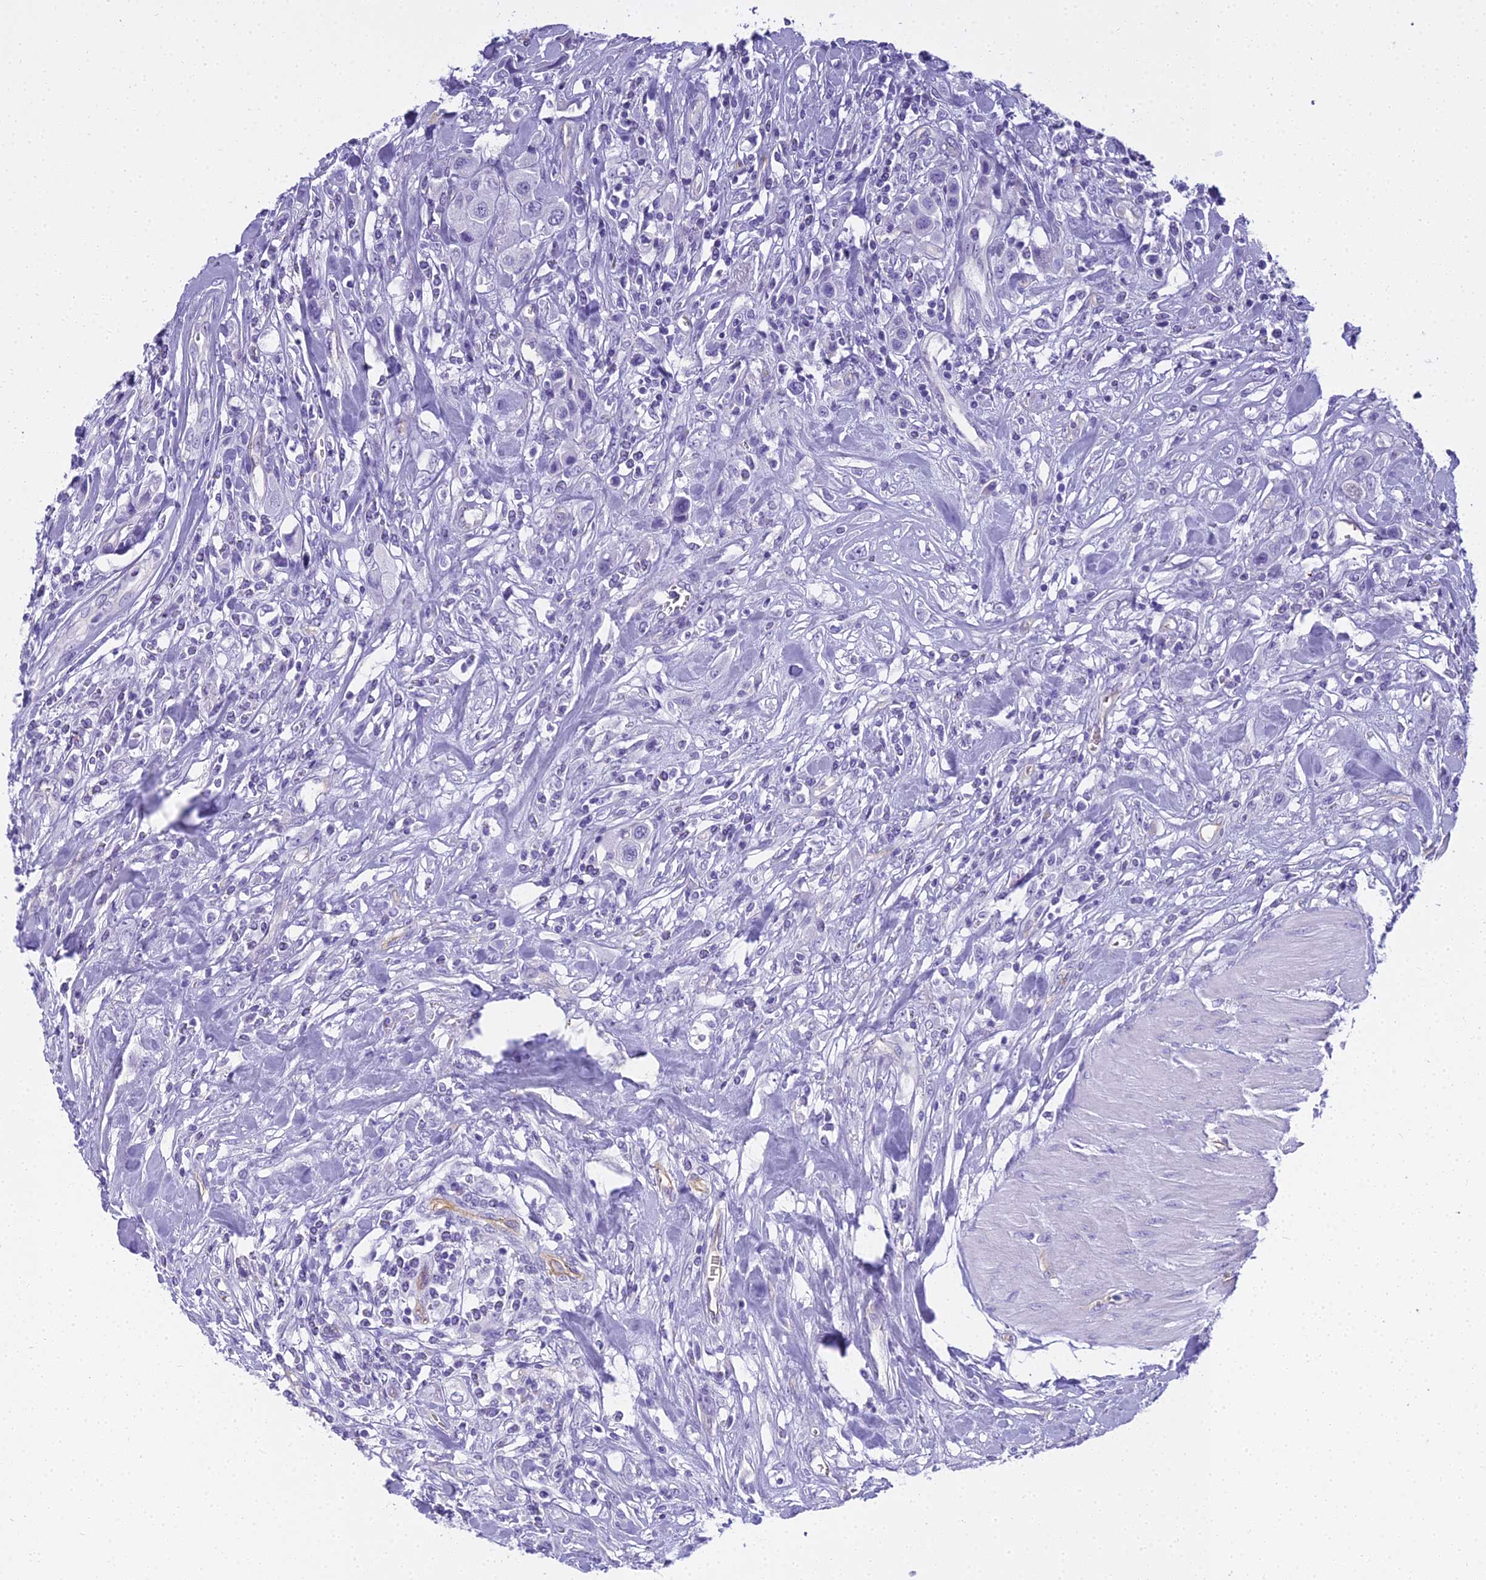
{"staining": {"intensity": "negative", "quantity": "none", "location": "none"}, "tissue": "urothelial cancer", "cell_type": "Tumor cells", "image_type": "cancer", "snomed": [{"axis": "morphology", "description": "Urothelial carcinoma, High grade"}, {"axis": "topography", "description": "Urinary bladder"}], "caption": "Tumor cells are negative for protein expression in human high-grade urothelial carcinoma.", "gene": "NINJ1", "patient": {"sex": "male", "age": 50}}